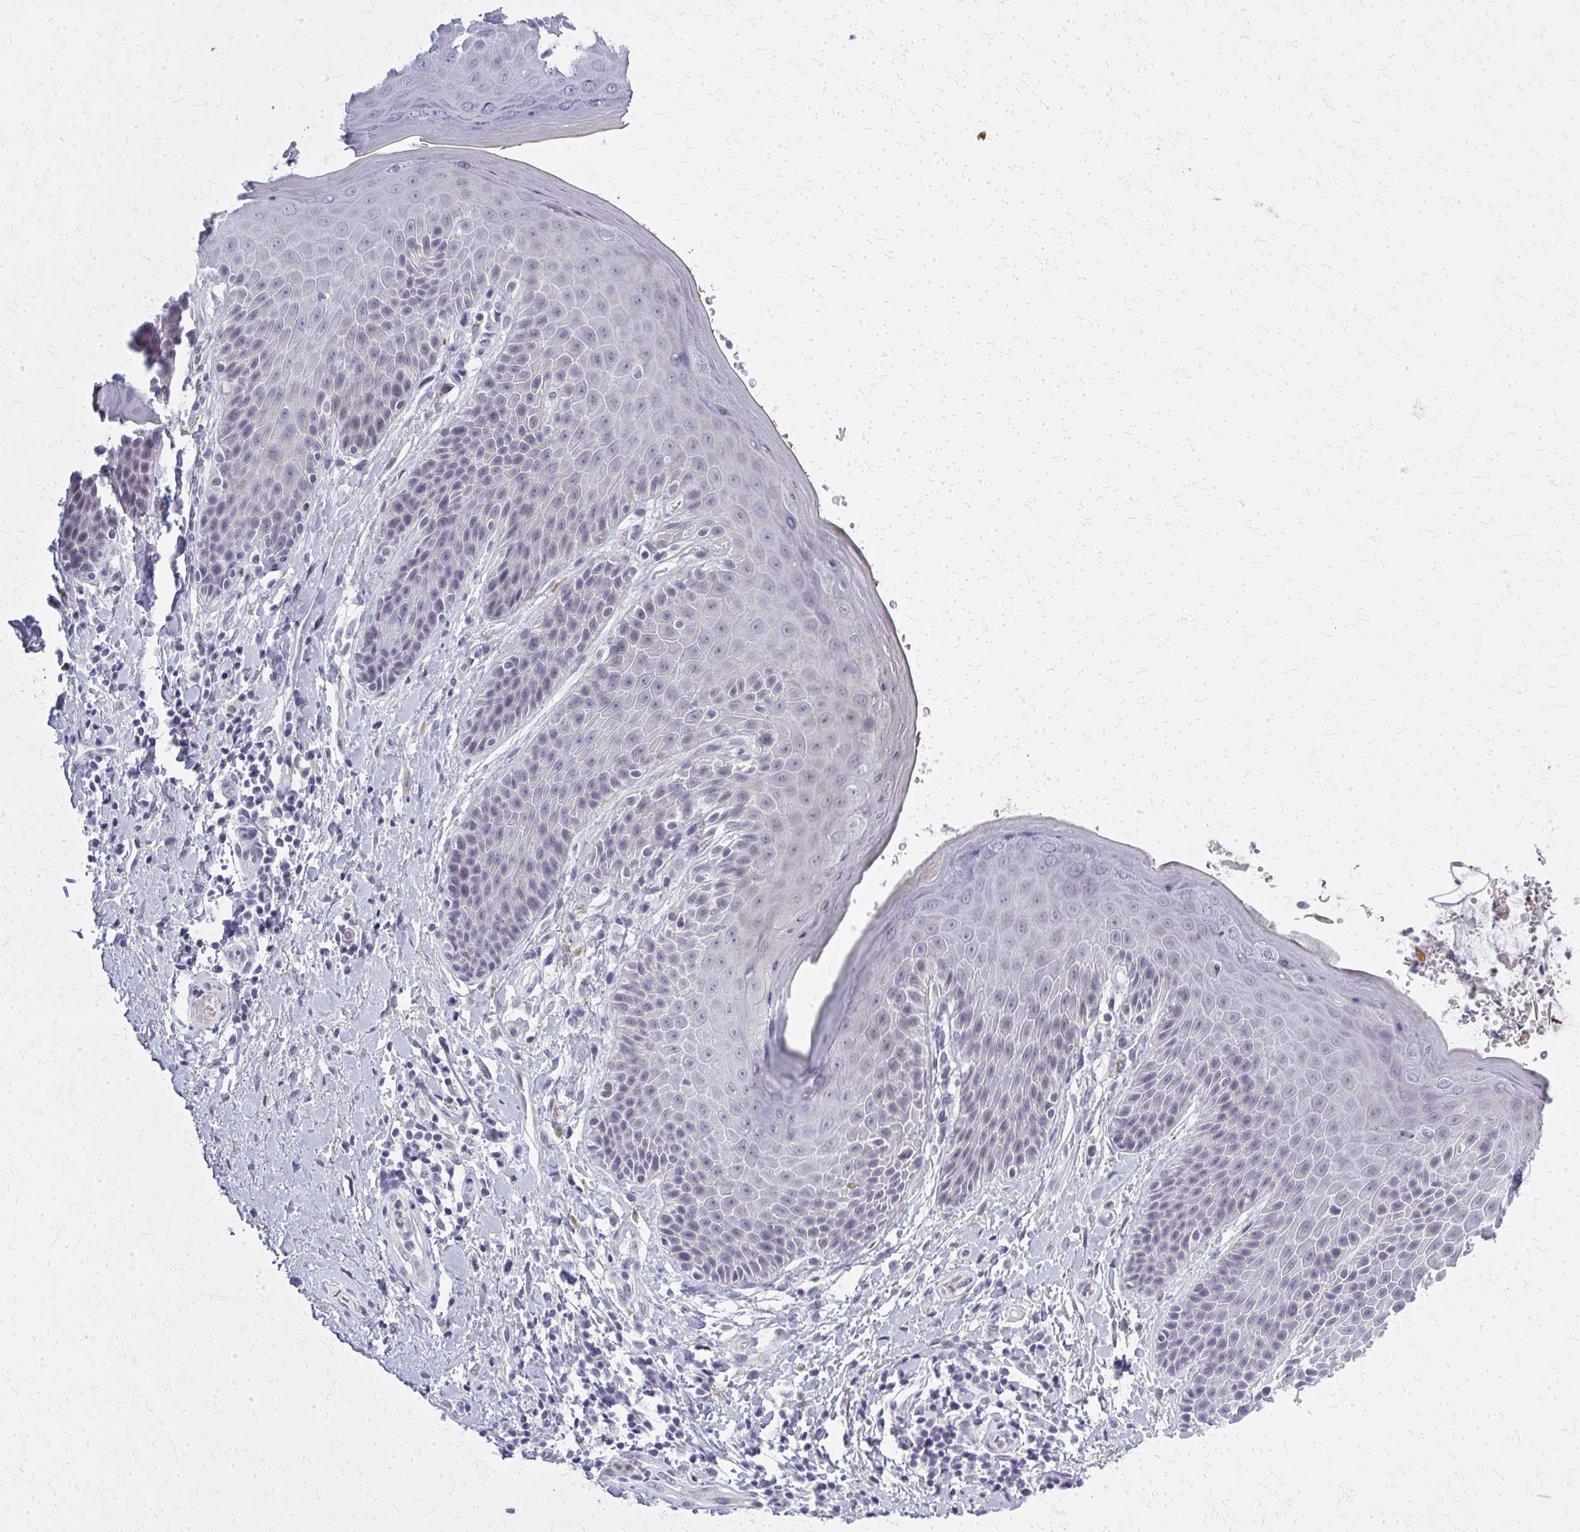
{"staining": {"intensity": "weak", "quantity": "<25%", "location": "cytoplasmic/membranous"}, "tissue": "skin", "cell_type": "Epidermal cells", "image_type": "normal", "snomed": [{"axis": "morphology", "description": "Normal tissue, NOS"}, {"axis": "topography", "description": "Anal"}, {"axis": "topography", "description": "Peripheral nerve tissue"}], "caption": "Immunohistochemistry image of benign skin stained for a protein (brown), which exhibits no staining in epidermal cells.", "gene": "CASQ2", "patient": {"sex": "male", "age": 51}}